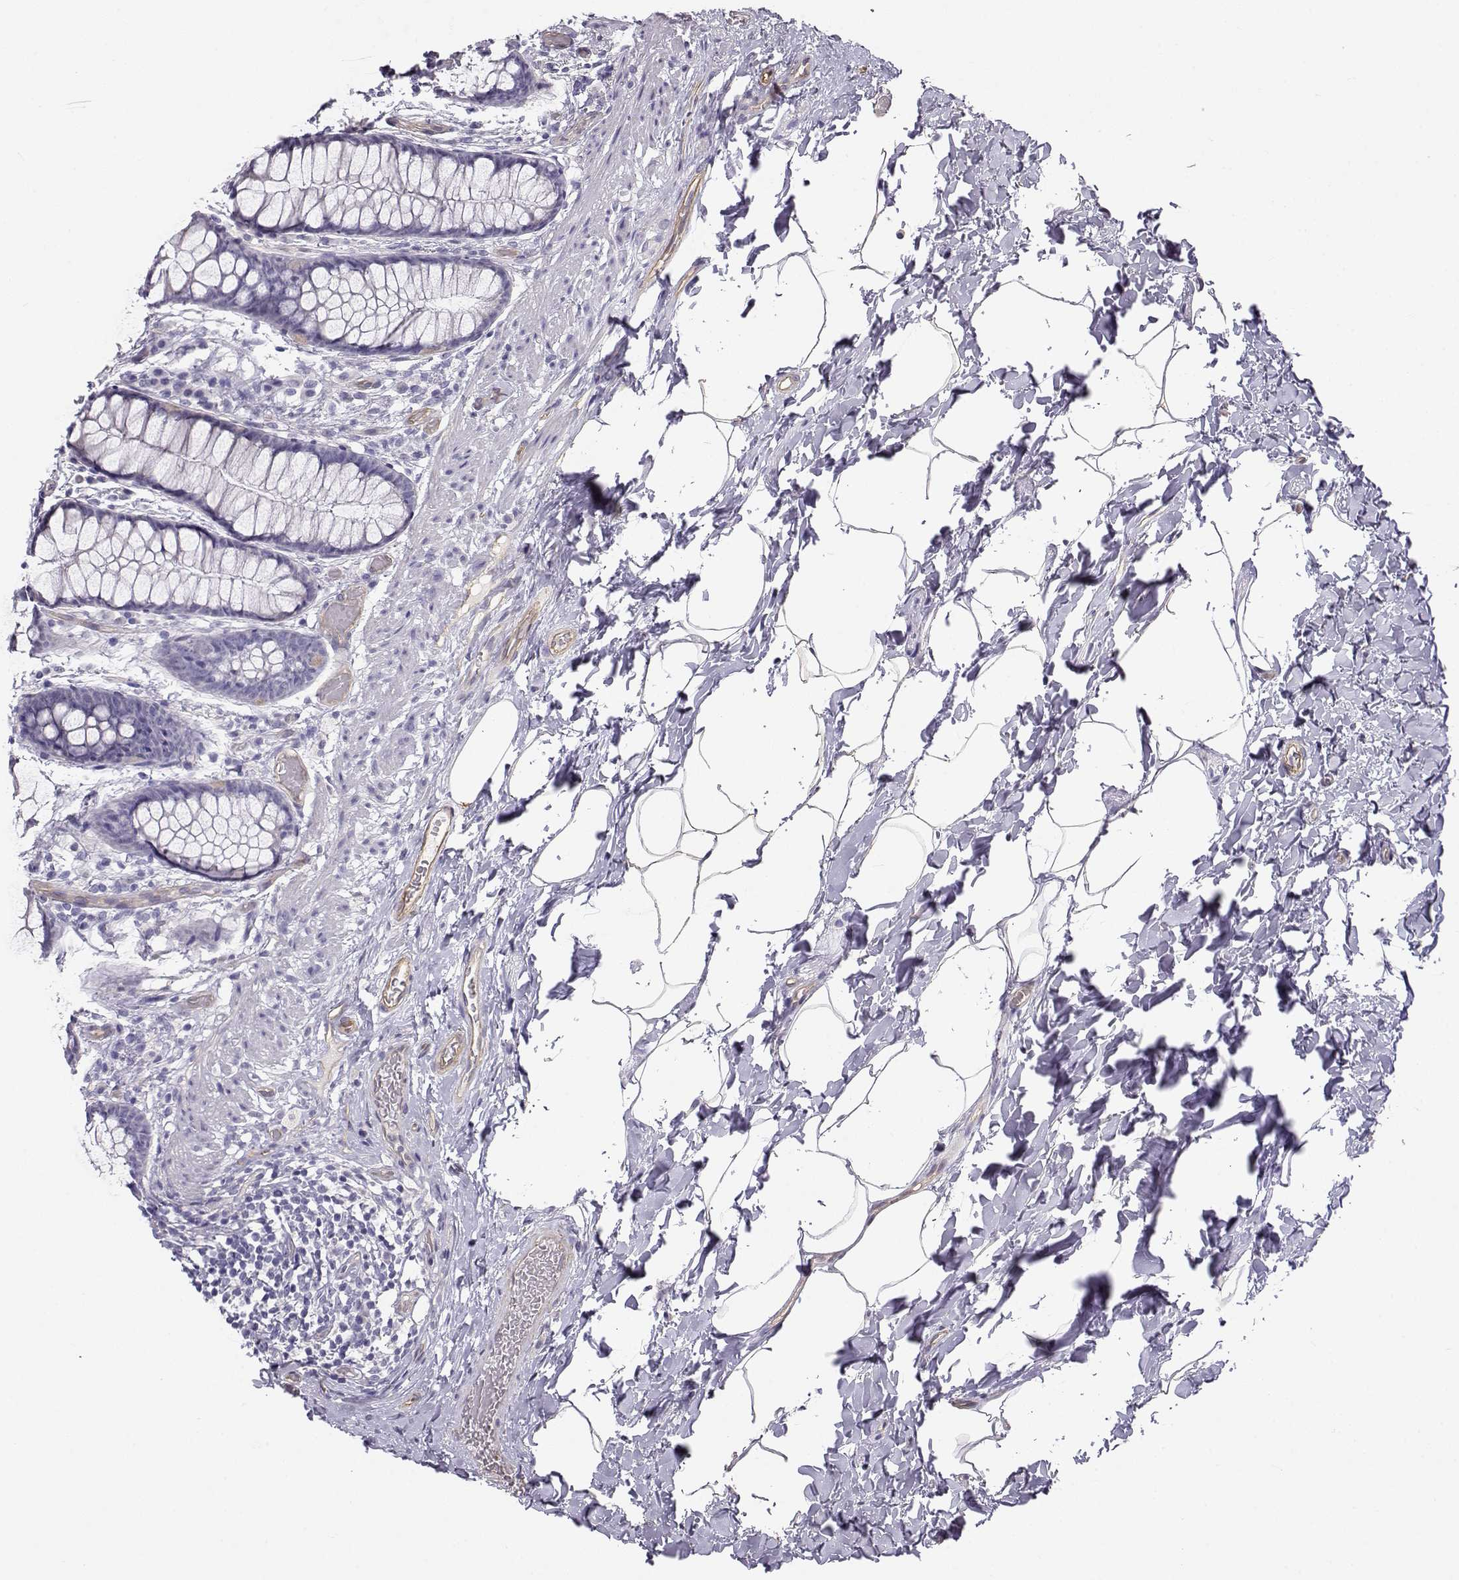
{"staining": {"intensity": "negative", "quantity": "none", "location": "none"}, "tissue": "rectum", "cell_type": "Glandular cells", "image_type": "normal", "snomed": [{"axis": "morphology", "description": "Normal tissue, NOS"}, {"axis": "topography", "description": "Rectum"}], "caption": "DAB (3,3'-diaminobenzidine) immunohistochemical staining of benign human rectum demonstrates no significant expression in glandular cells. Brightfield microscopy of immunohistochemistry (IHC) stained with DAB (3,3'-diaminobenzidine) (brown) and hematoxylin (blue), captured at high magnification.", "gene": "ENDOU", "patient": {"sex": "female", "age": 62}}